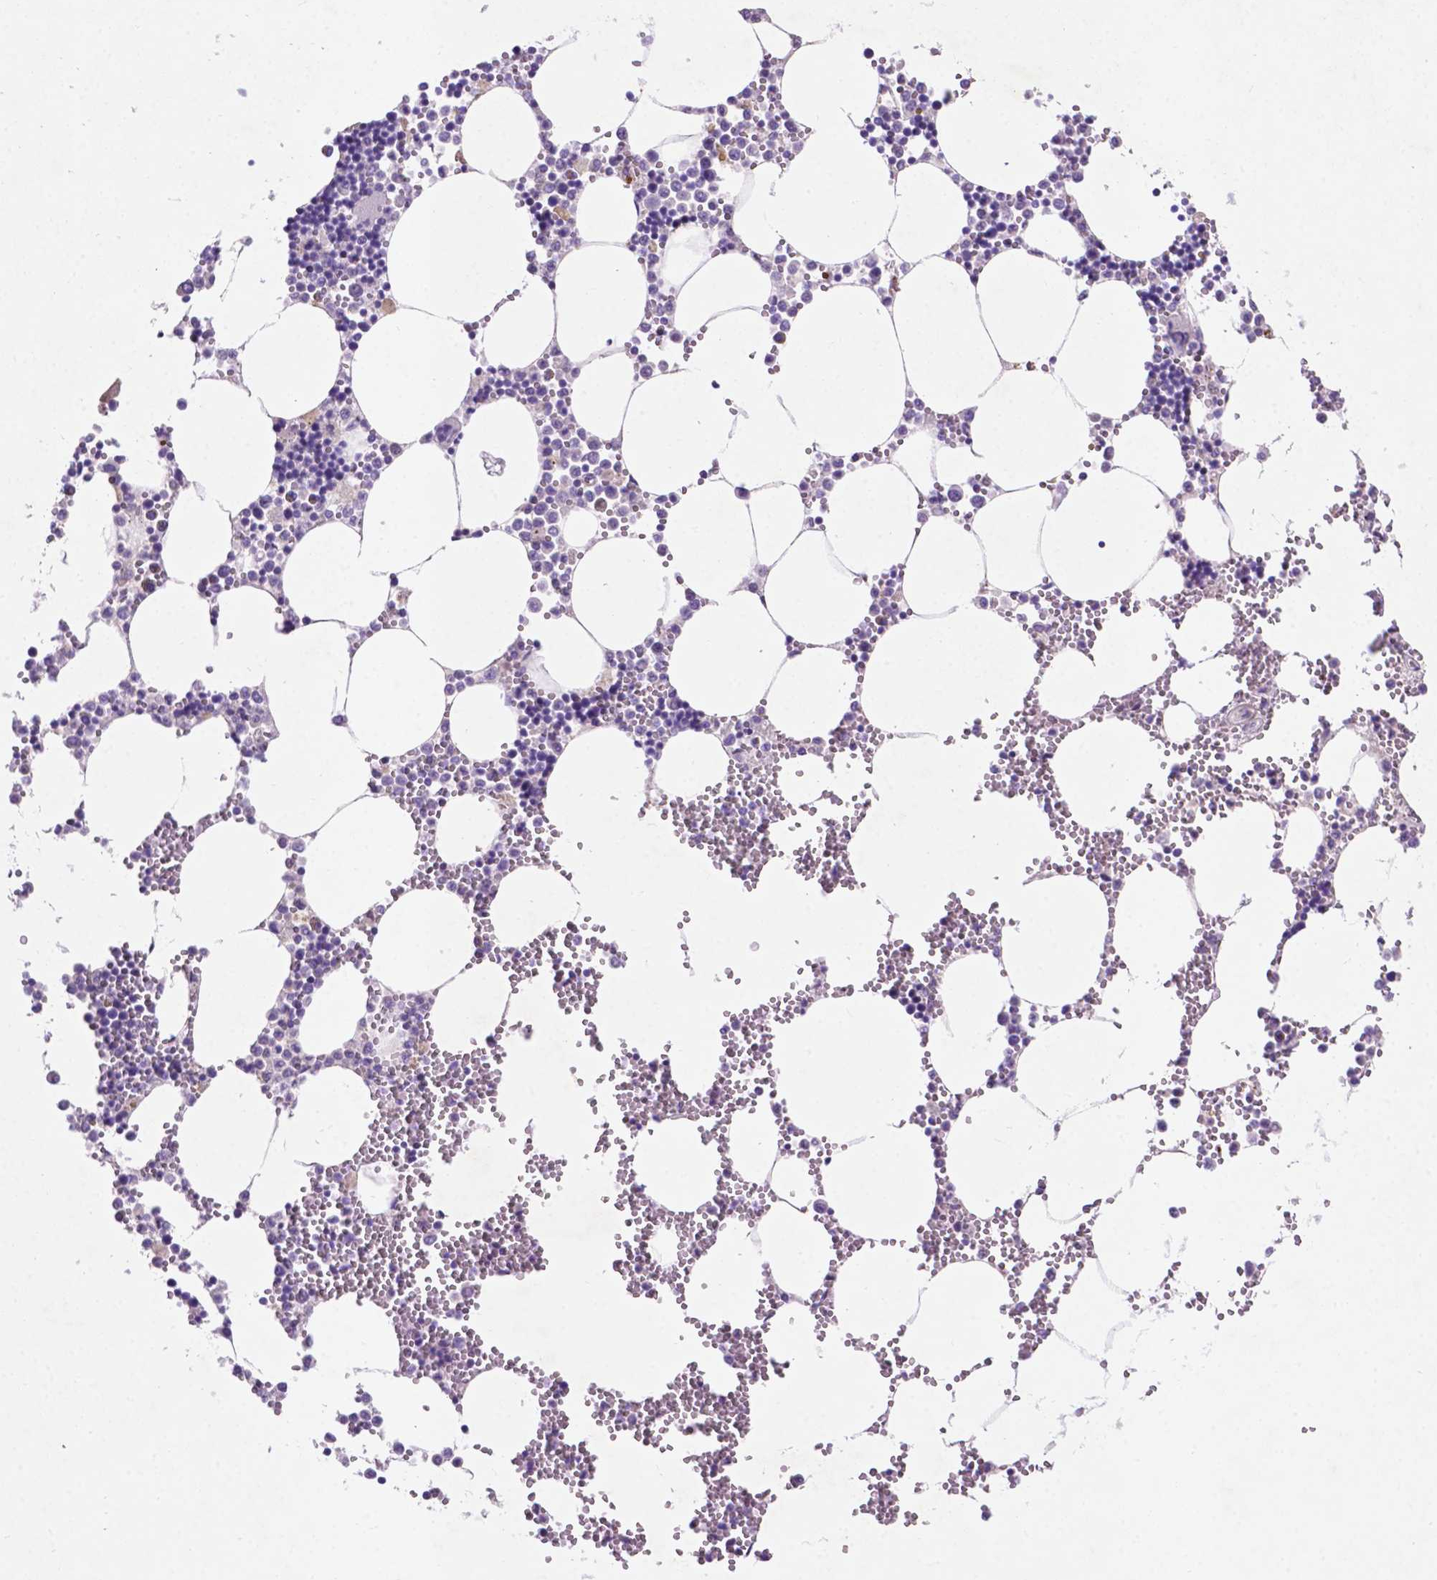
{"staining": {"intensity": "negative", "quantity": "none", "location": "none"}, "tissue": "bone marrow", "cell_type": "Hematopoietic cells", "image_type": "normal", "snomed": [{"axis": "morphology", "description": "Normal tissue, NOS"}, {"axis": "topography", "description": "Bone marrow"}], "caption": "Photomicrograph shows no protein staining in hematopoietic cells of benign bone marrow.", "gene": "ASPG", "patient": {"sex": "male", "age": 54}}